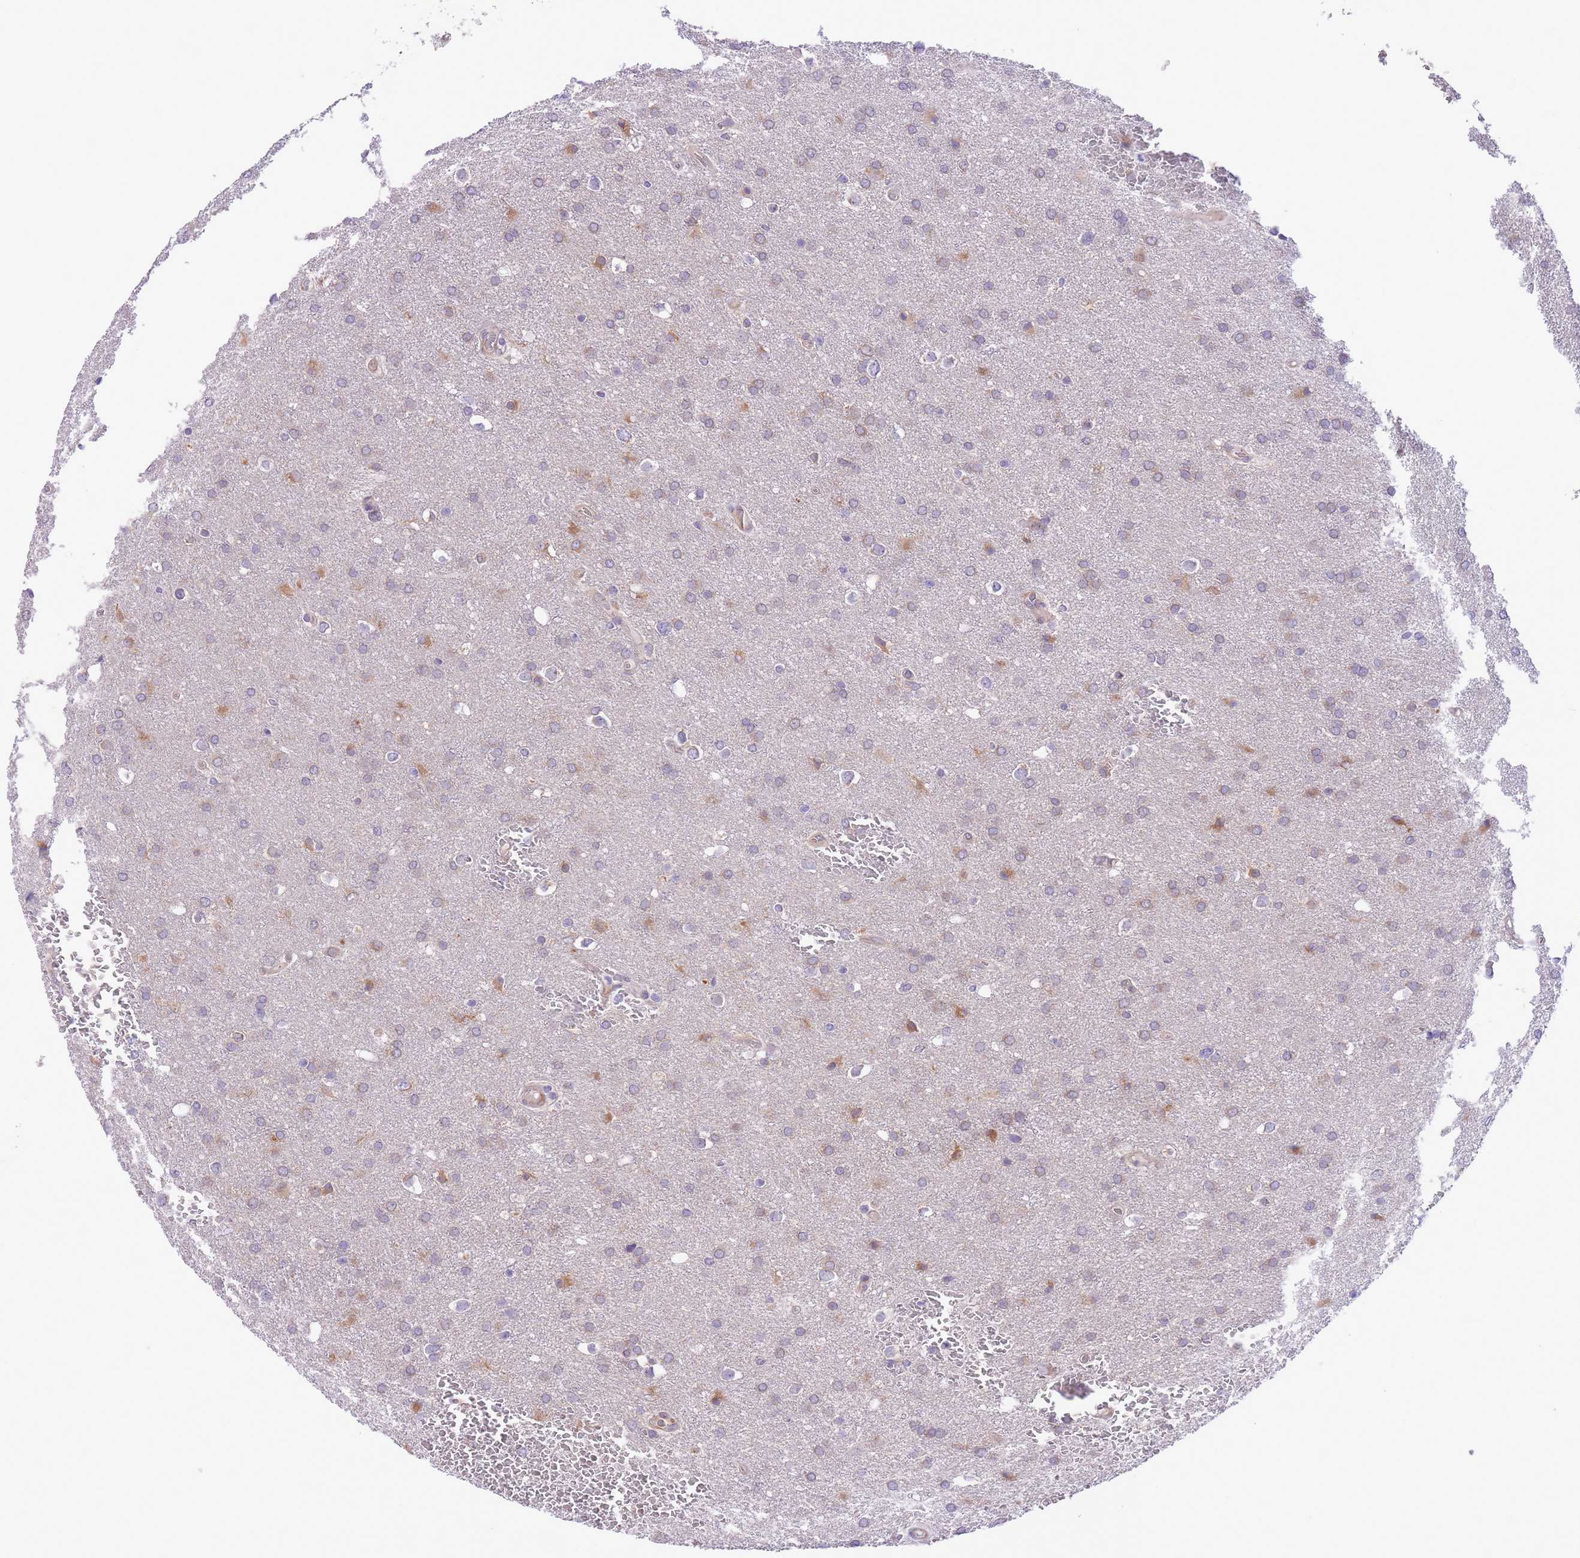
{"staining": {"intensity": "moderate", "quantity": "<25%", "location": "cytoplasmic/membranous"}, "tissue": "glioma", "cell_type": "Tumor cells", "image_type": "cancer", "snomed": [{"axis": "morphology", "description": "Glioma, malignant, Low grade"}, {"axis": "topography", "description": "Brain"}], "caption": "Human glioma stained with a protein marker shows moderate staining in tumor cells.", "gene": "WWOX", "patient": {"sex": "female", "age": 32}}